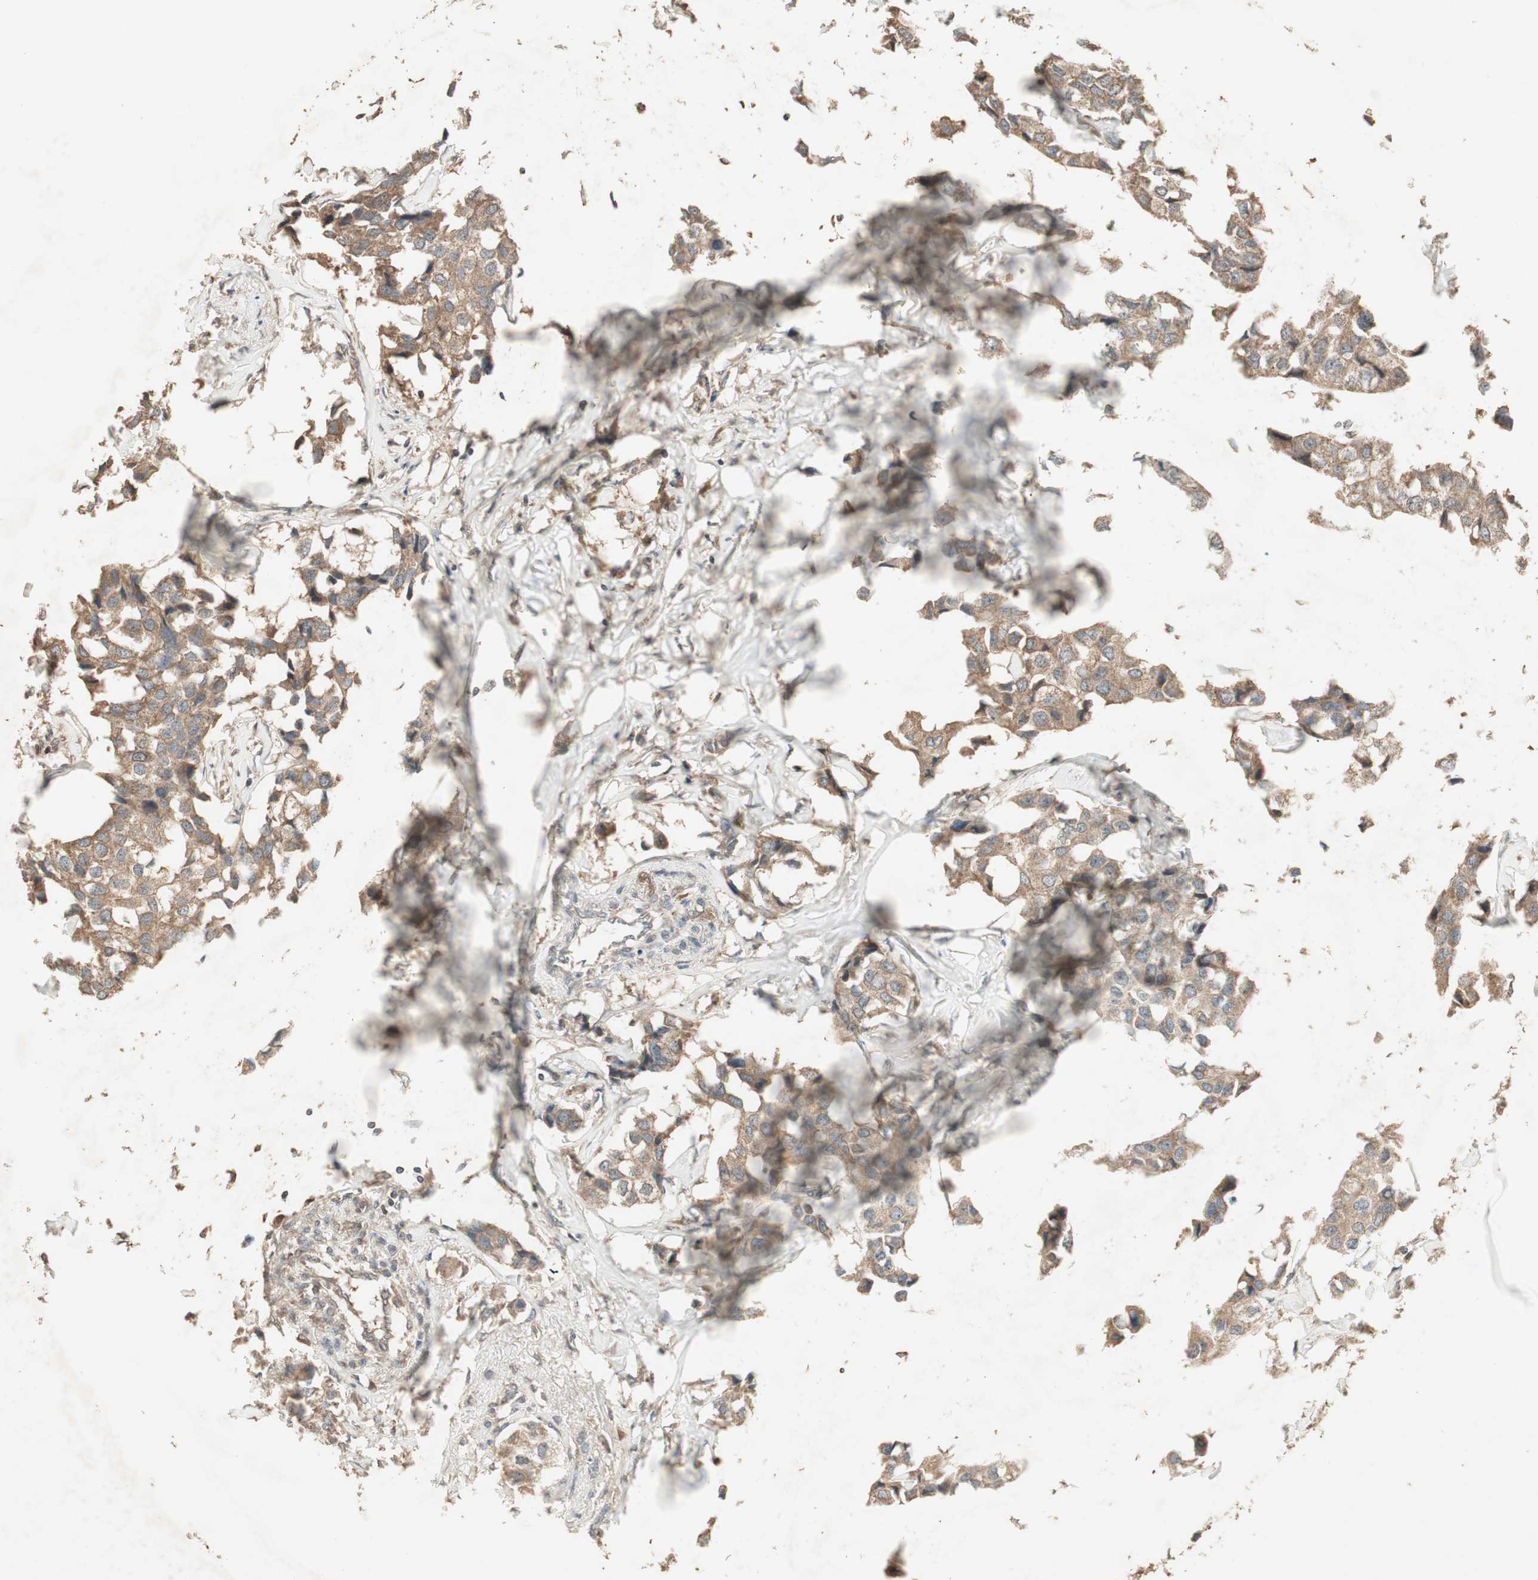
{"staining": {"intensity": "moderate", "quantity": ">75%", "location": "cytoplasmic/membranous"}, "tissue": "breast cancer", "cell_type": "Tumor cells", "image_type": "cancer", "snomed": [{"axis": "morphology", "description": "Duct carcinoma"}, {"axis": "topography", "description": "Breast"}], "caption": "The immunohistochemical stain shows moderate cytoplasmic/membranous staining in tumor cells of breast cancer (infiltrating ductal carcinoma) tissue.", "gene": "UBAC1", "patient": {"sex": "female", "age": 80}}